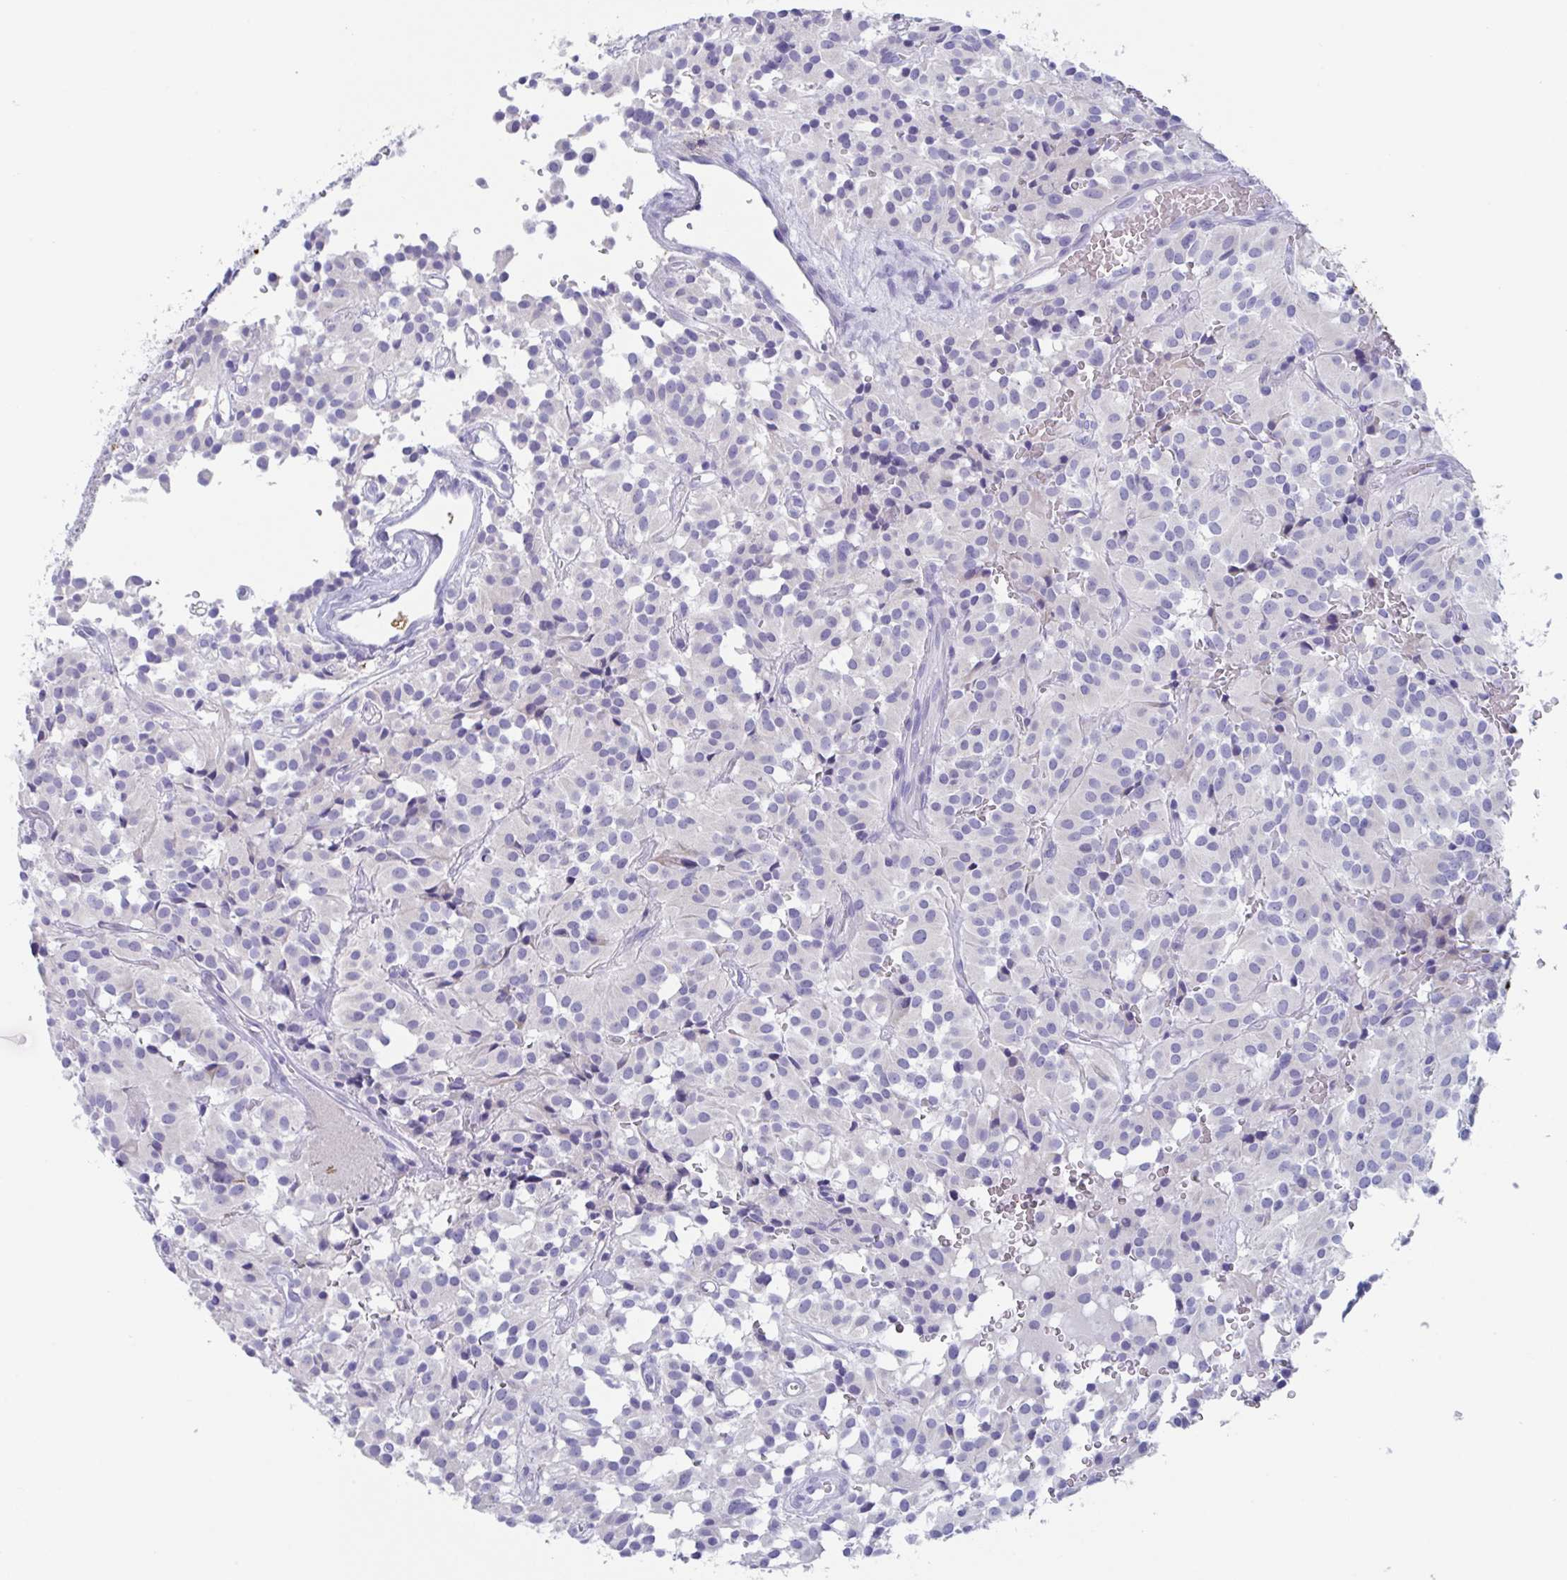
{"staining": {"intensity": "negative", "quantity": "none", "location": "none"}, "tissue": "glioma", "cell_type": "Tumor cells", "image_type": "cancer", "snomed": [{"axis": "morphology", "description": "Glioma, malignant, Low grade"}, {"axis": "topography", "description": "Brain"}], "caption": "This photomicrograph is of glioma stained with immunohistochemistry (IHC) to label a protein in brown with the nuclei are counter-stained blue. There is no expression in tumor cells.", "gene": "ZPBP", "patient": {"sex": "male", "age": 42}}